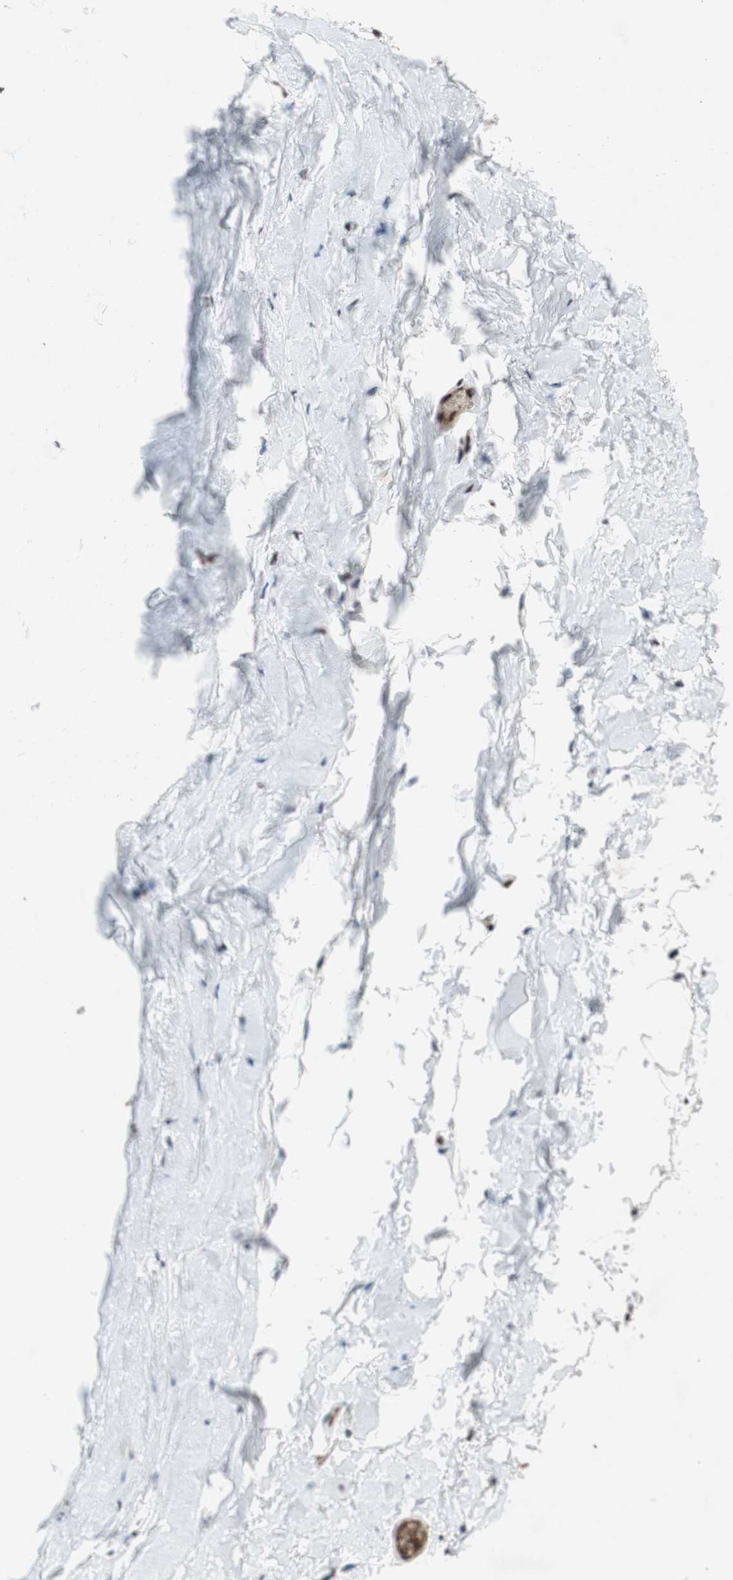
{"staining": {"intensity": "moderate", "quantity": ">75%", "location": "nuclear"}, "tissue": "adipose tissue", "cell_type": "Adipocytes", "image_type": "normal", "snomed": [{"axis": "morphology", "description": "Normal tissue, NOS"}, {"axis": "topography", "description": "Bronchus"}], "caption": "A brown stain labels moderate nuclear positivity of a protein in adipocytes of benign human adipose tissue.", "gene": "TLE1", "patient": {"sex": "female", "age": 73}}